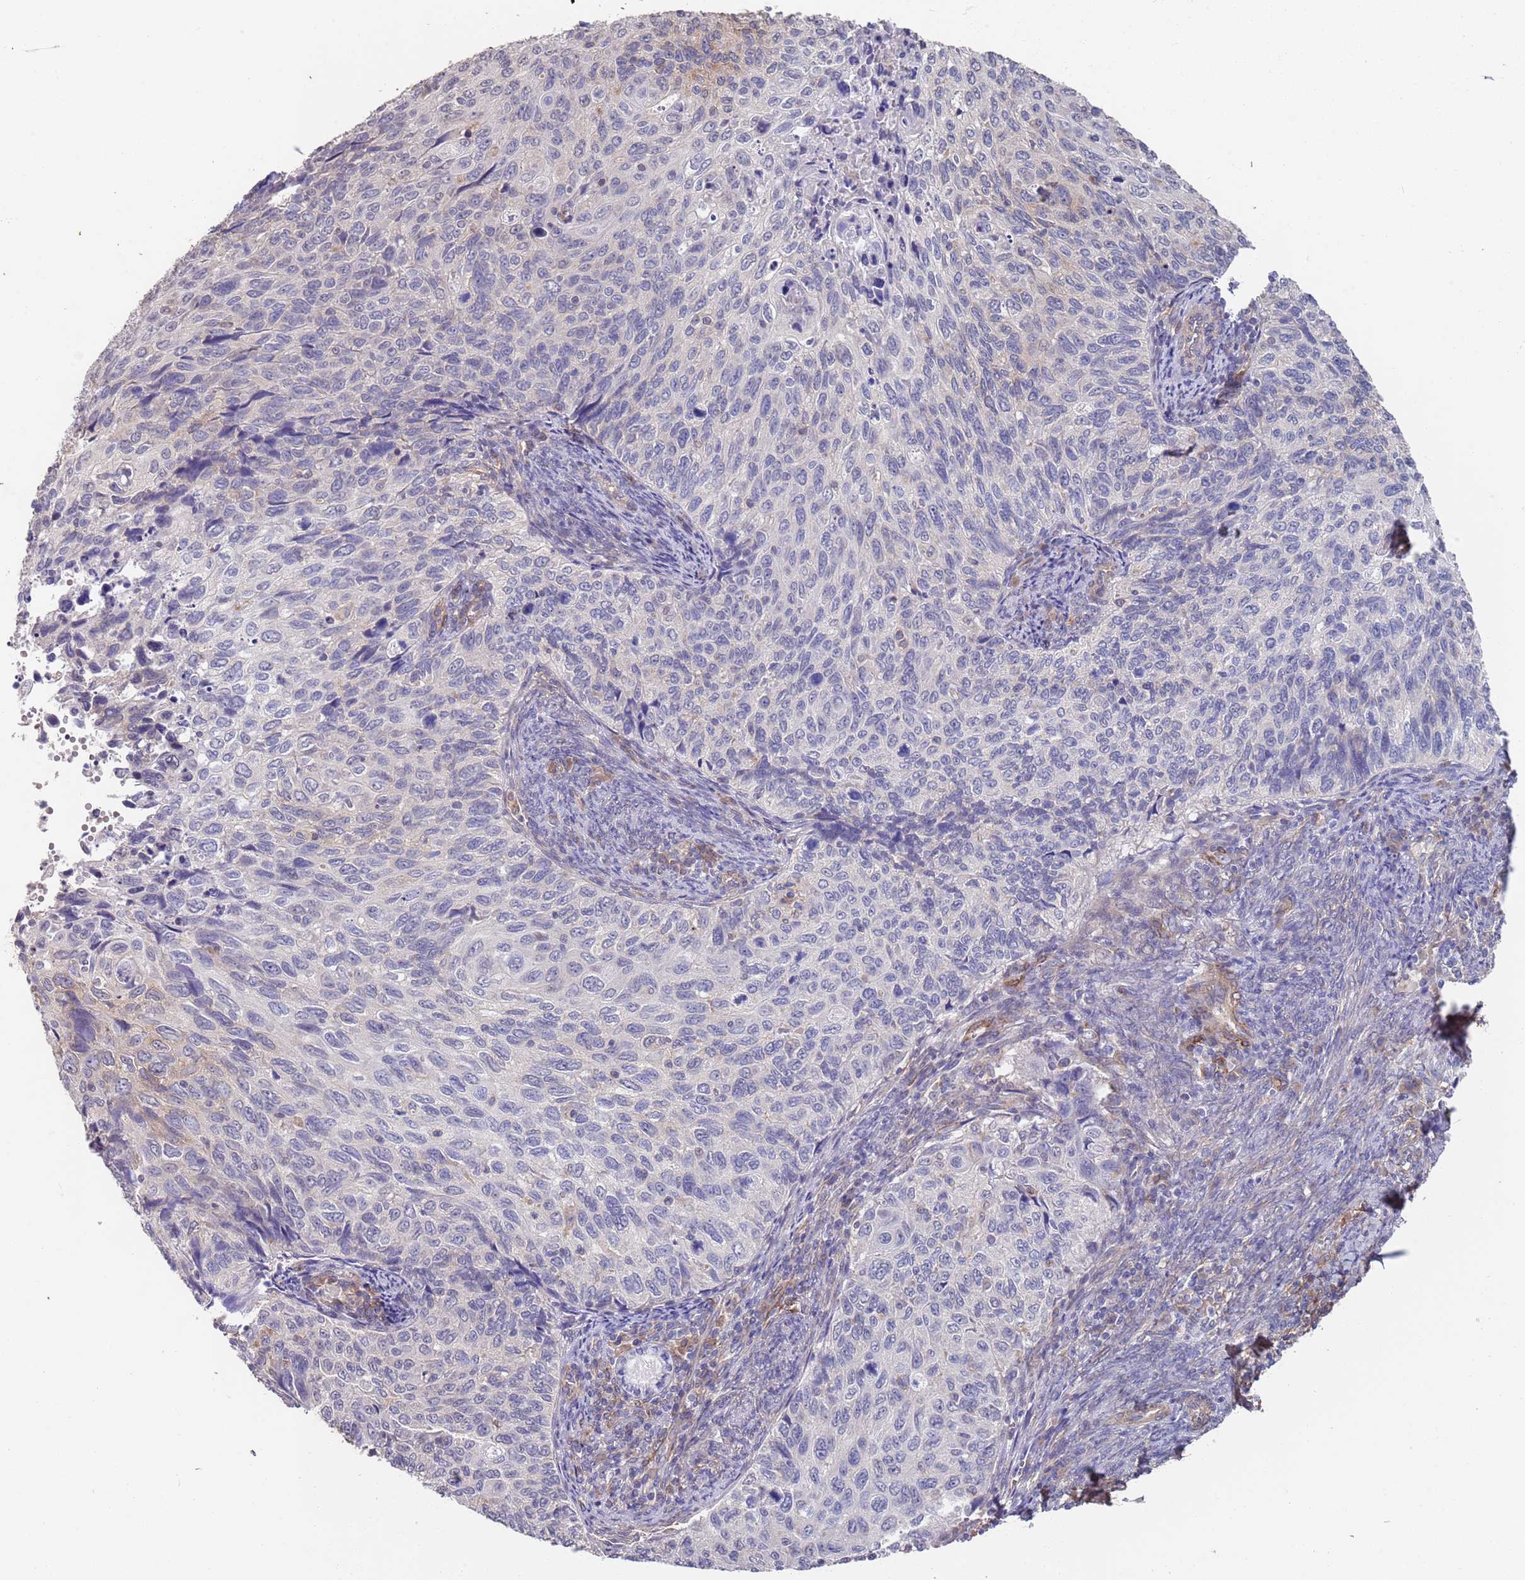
{"staining": {"intensity": "negative", "quantity": "none", "location": "none"}, "tissue": "cervical cancer", "cell_type": "Tumor cells", "image_type": "cancer", "snomed": [{"axis": "morphology", "description": "Squamous cell carcinoma, NOS"}, {"axis": "topography", "description": "Cervix"}], "caption": "Tumor cells are negative for brown protein staining in cervical squamous cell carcinoma.", "gene": "ANK2", "patient": {"sex": "female", "age": 70}}